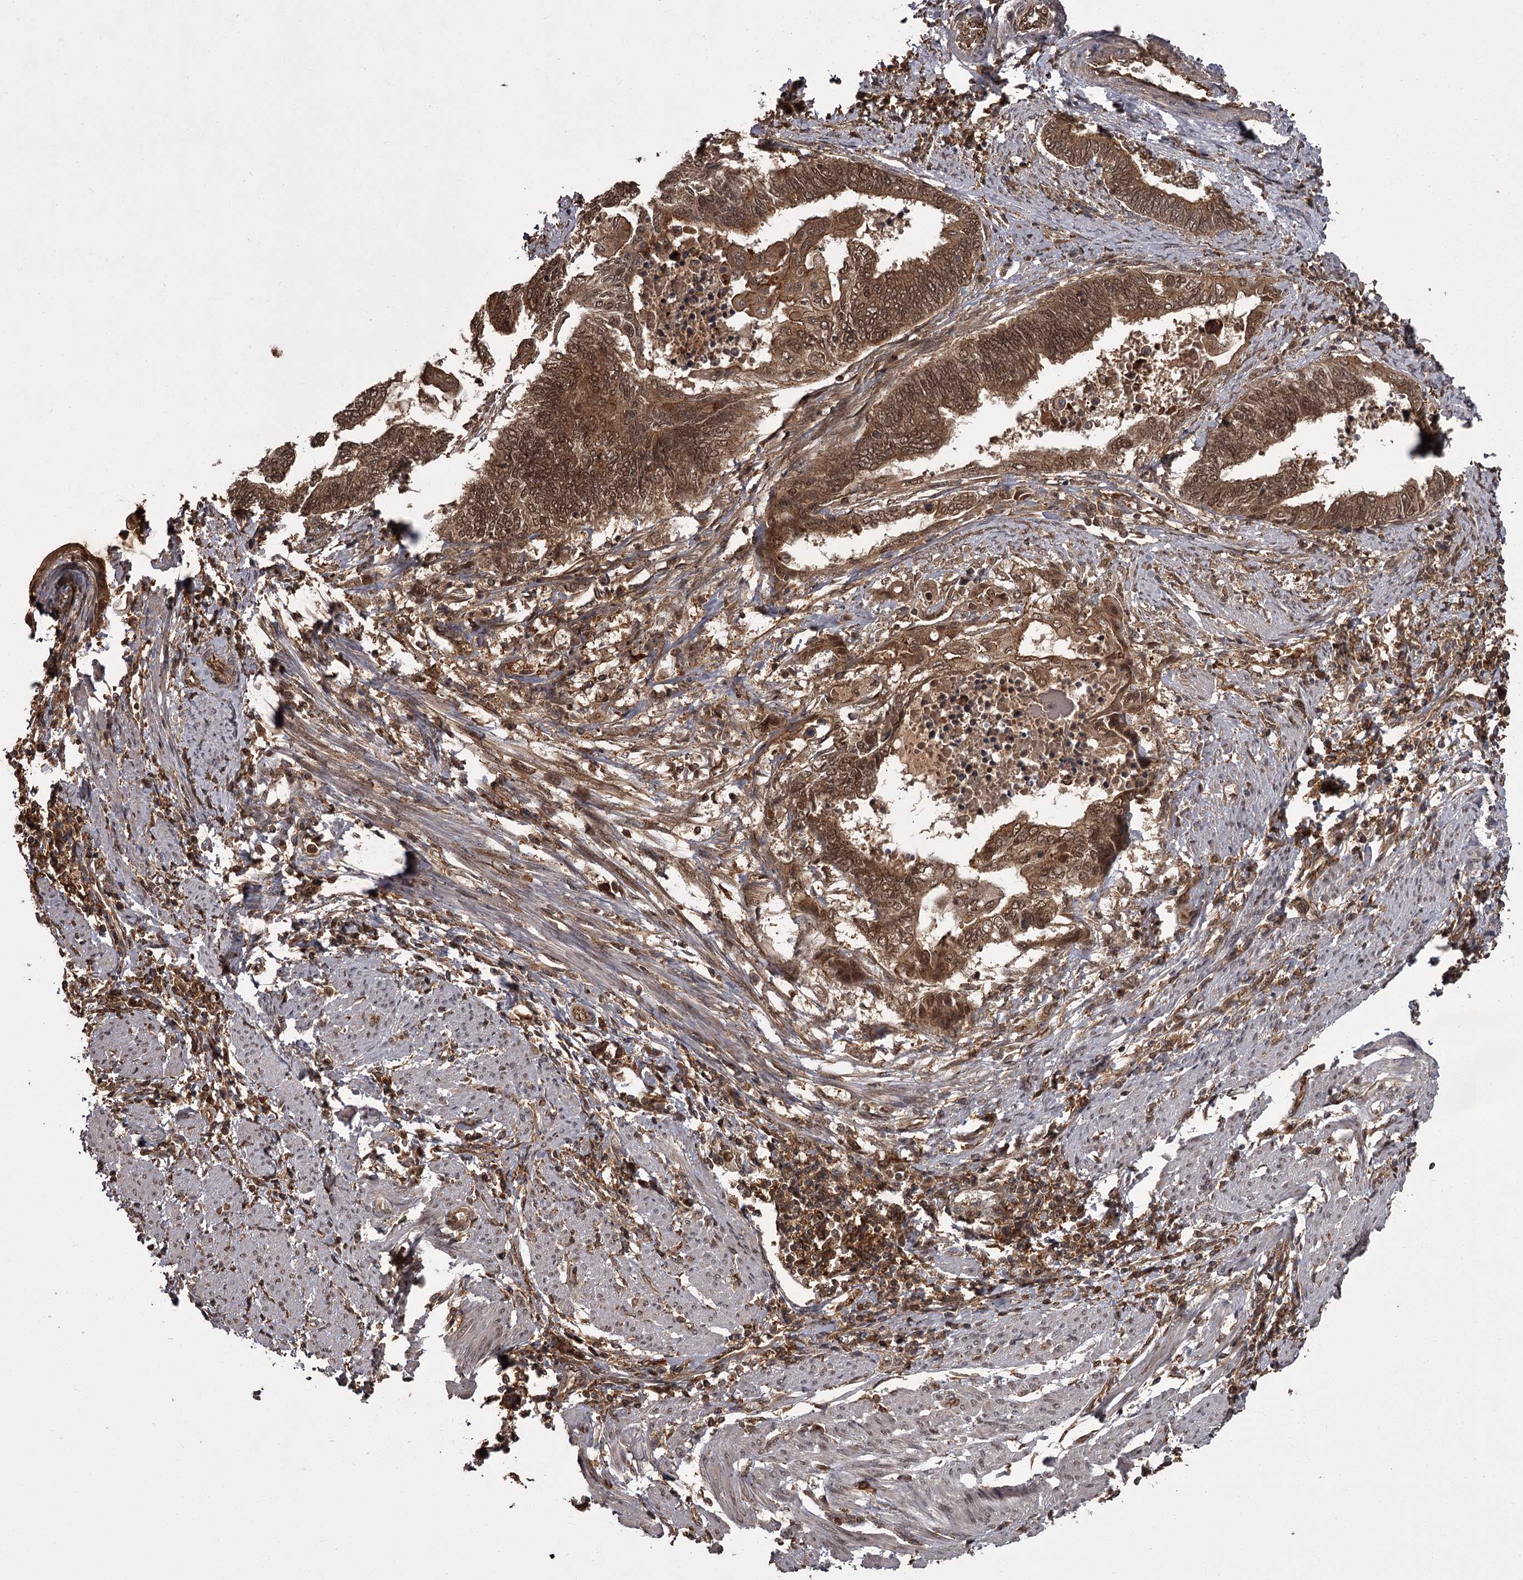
{"staining": {"intensity": "moderate", "quantity": ">75%", "location": "cytoplasmic/membranous,nuclear"}, "tissue": "endometrial cancer", "cell_type": "Tumor cells", "image_type": "cancer", "snomed": [{"axis": "morphology", "description": "Adenocarcinoma, NOS"}, {"axis": "topography", "description": "Uterus"}, {"axis": "topography", "description": "Endometrium"}], "caption": "A brown stain labels moderate cytoplasmic/membranous and nuclear expression of a protein in endometrial cancer tumor cells.", "gene": "TBC1D23", "patient": {"sex": "female", "age": 70}}